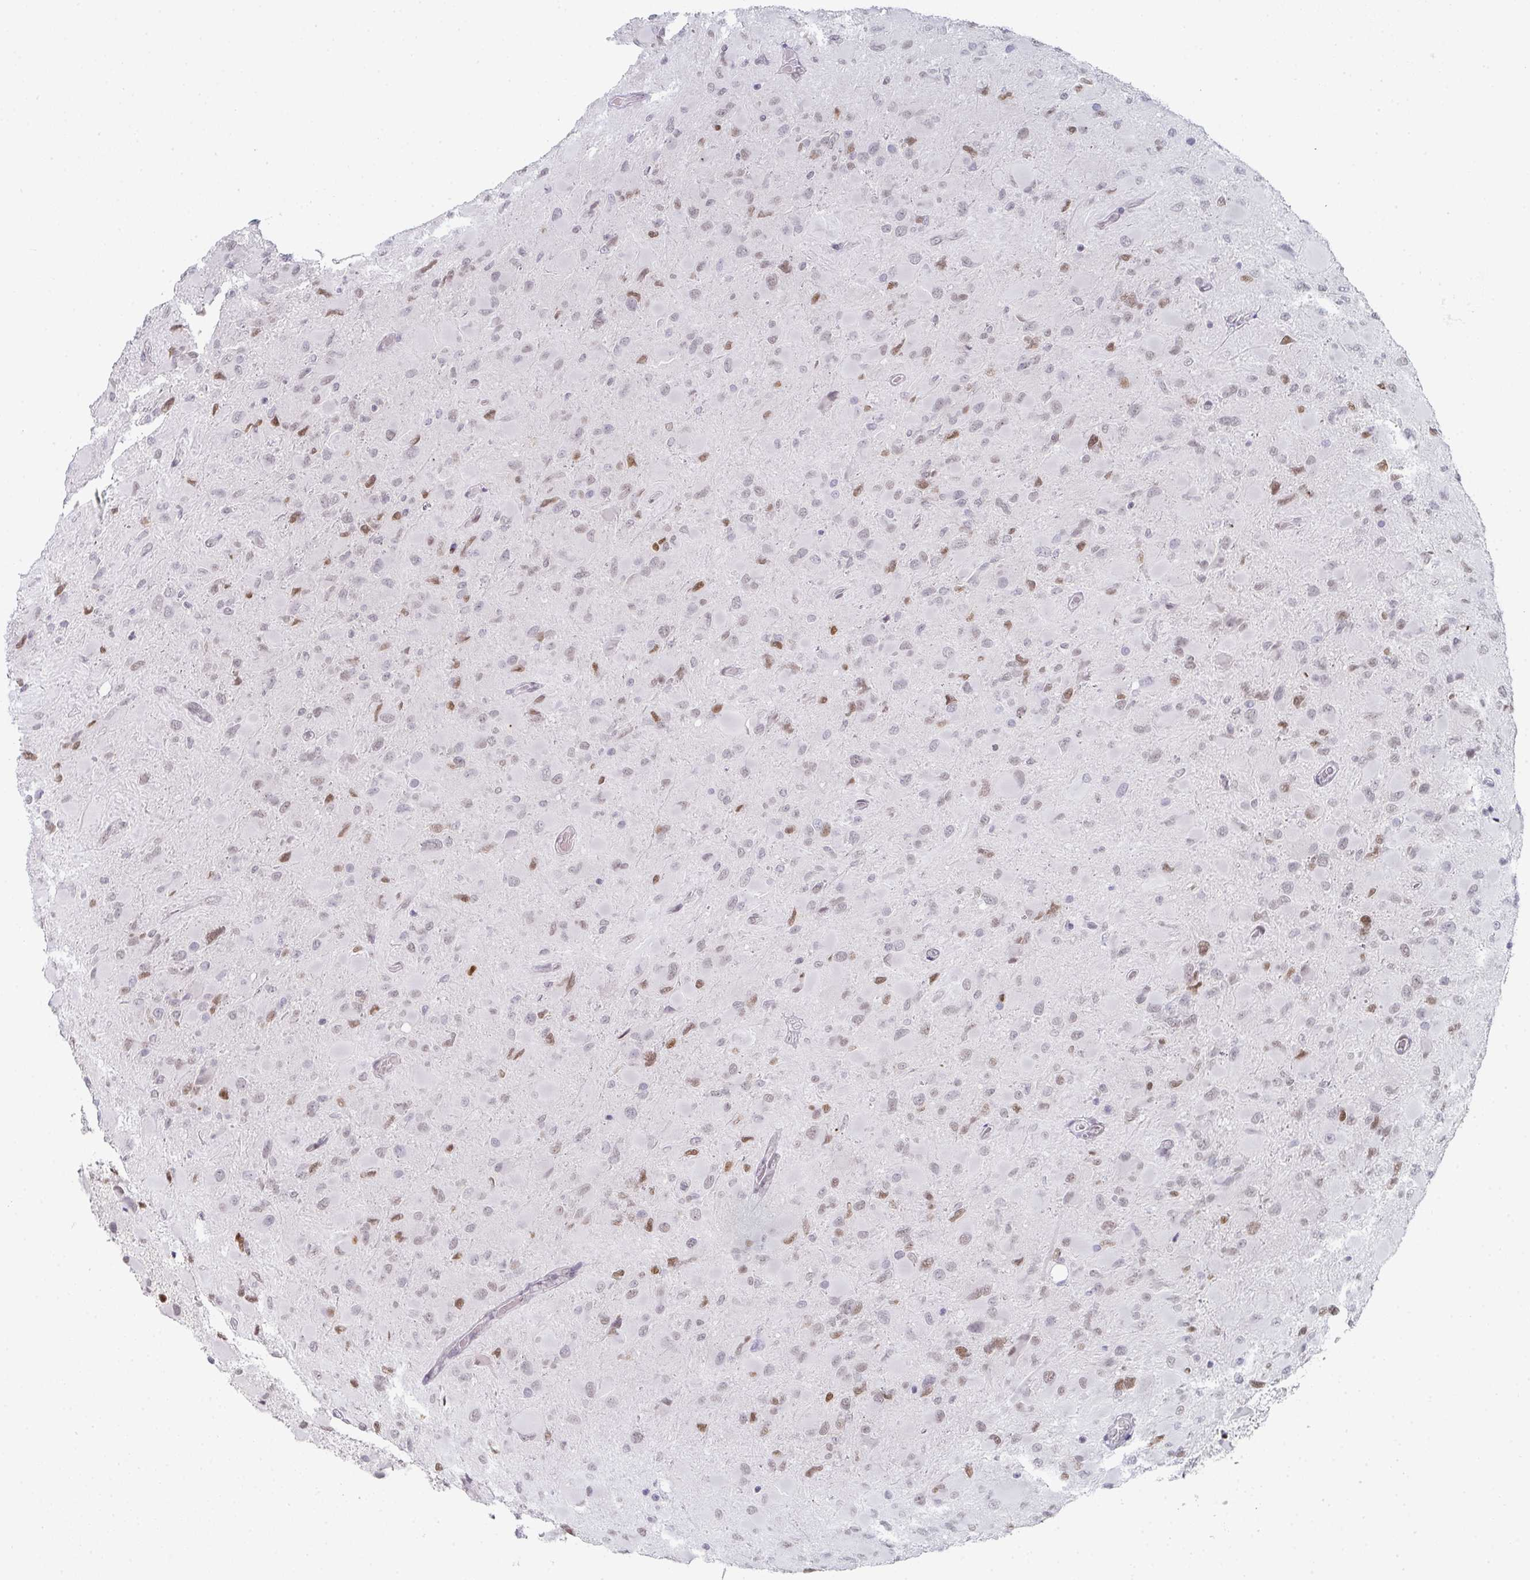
{"staining": {"intensity": "negative", "quantity": "none", "location": "none"}, "tissue": "glioma", "cell_type": "Tumor cells", "image_type": "cancer", "snomed": [{"axis": "morphology", "description": "Glioma, malignant, High grade"}, {"axis": "topography", "description": "Cerebral cortex"}], "caption": "Glioma was stained to show a protein in brown. There is no significant staining in tumor cells.", "gene": "POU2AF2", "patient": {"sex": "female", "age": 36}}